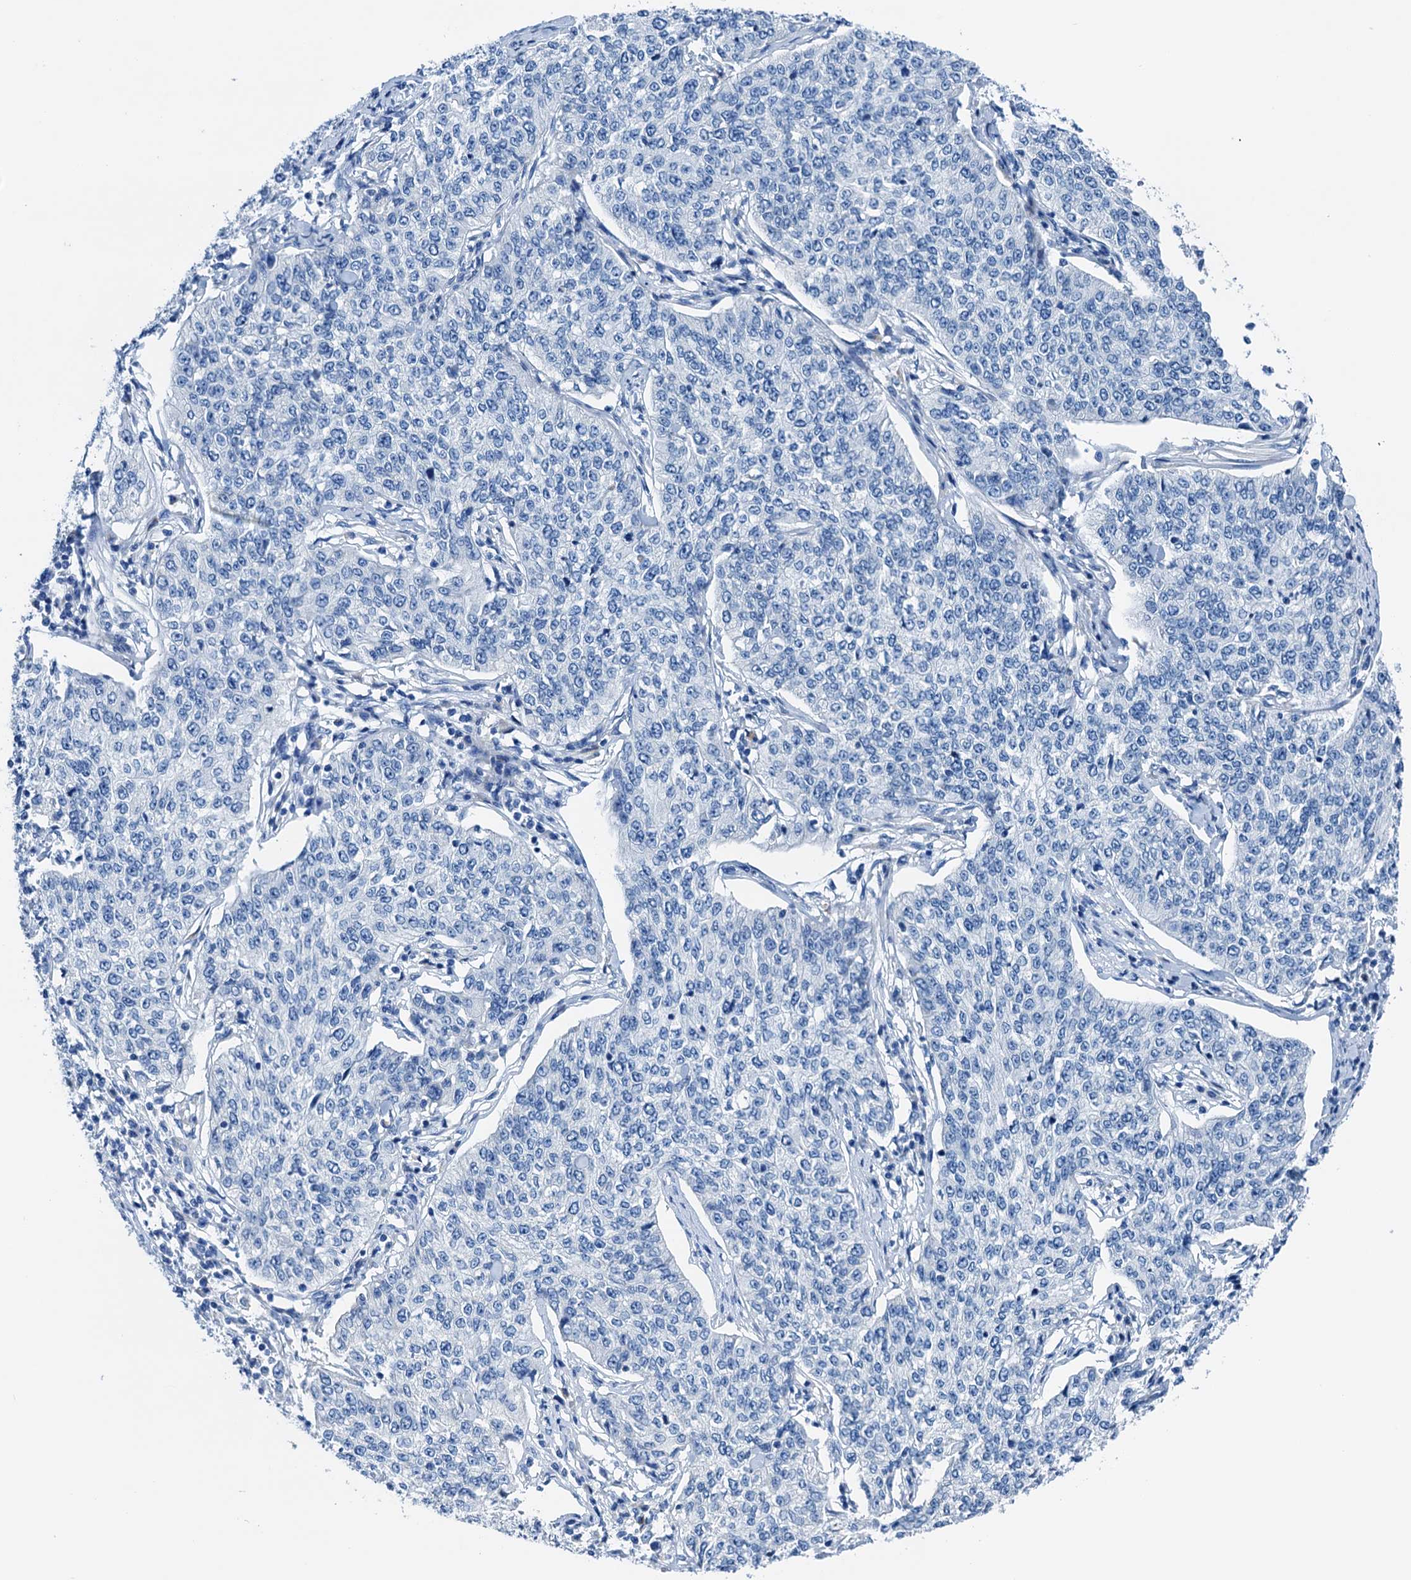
{"staining": {"intensity": "negative", "quantity": "none", "location": "none"}, "tissue": "cervical cancer", "cell_type": "Tumor cells", "image_type": "cancer", "snomed": [{"axis": "morphology", "description": "Squamous cell carcinoma, NOS"}, {"axis": "topography", "description": "Cervix"}], "caption": "An immunohistochemistry photomicrograph of squamous cell carcinoma (cervical) is shown. There is no staining in tumor cells of squamous cell carcinoma (cervical).", "gene": "C1QTNF4", "patient": {"sex": "female", "age": 35}}